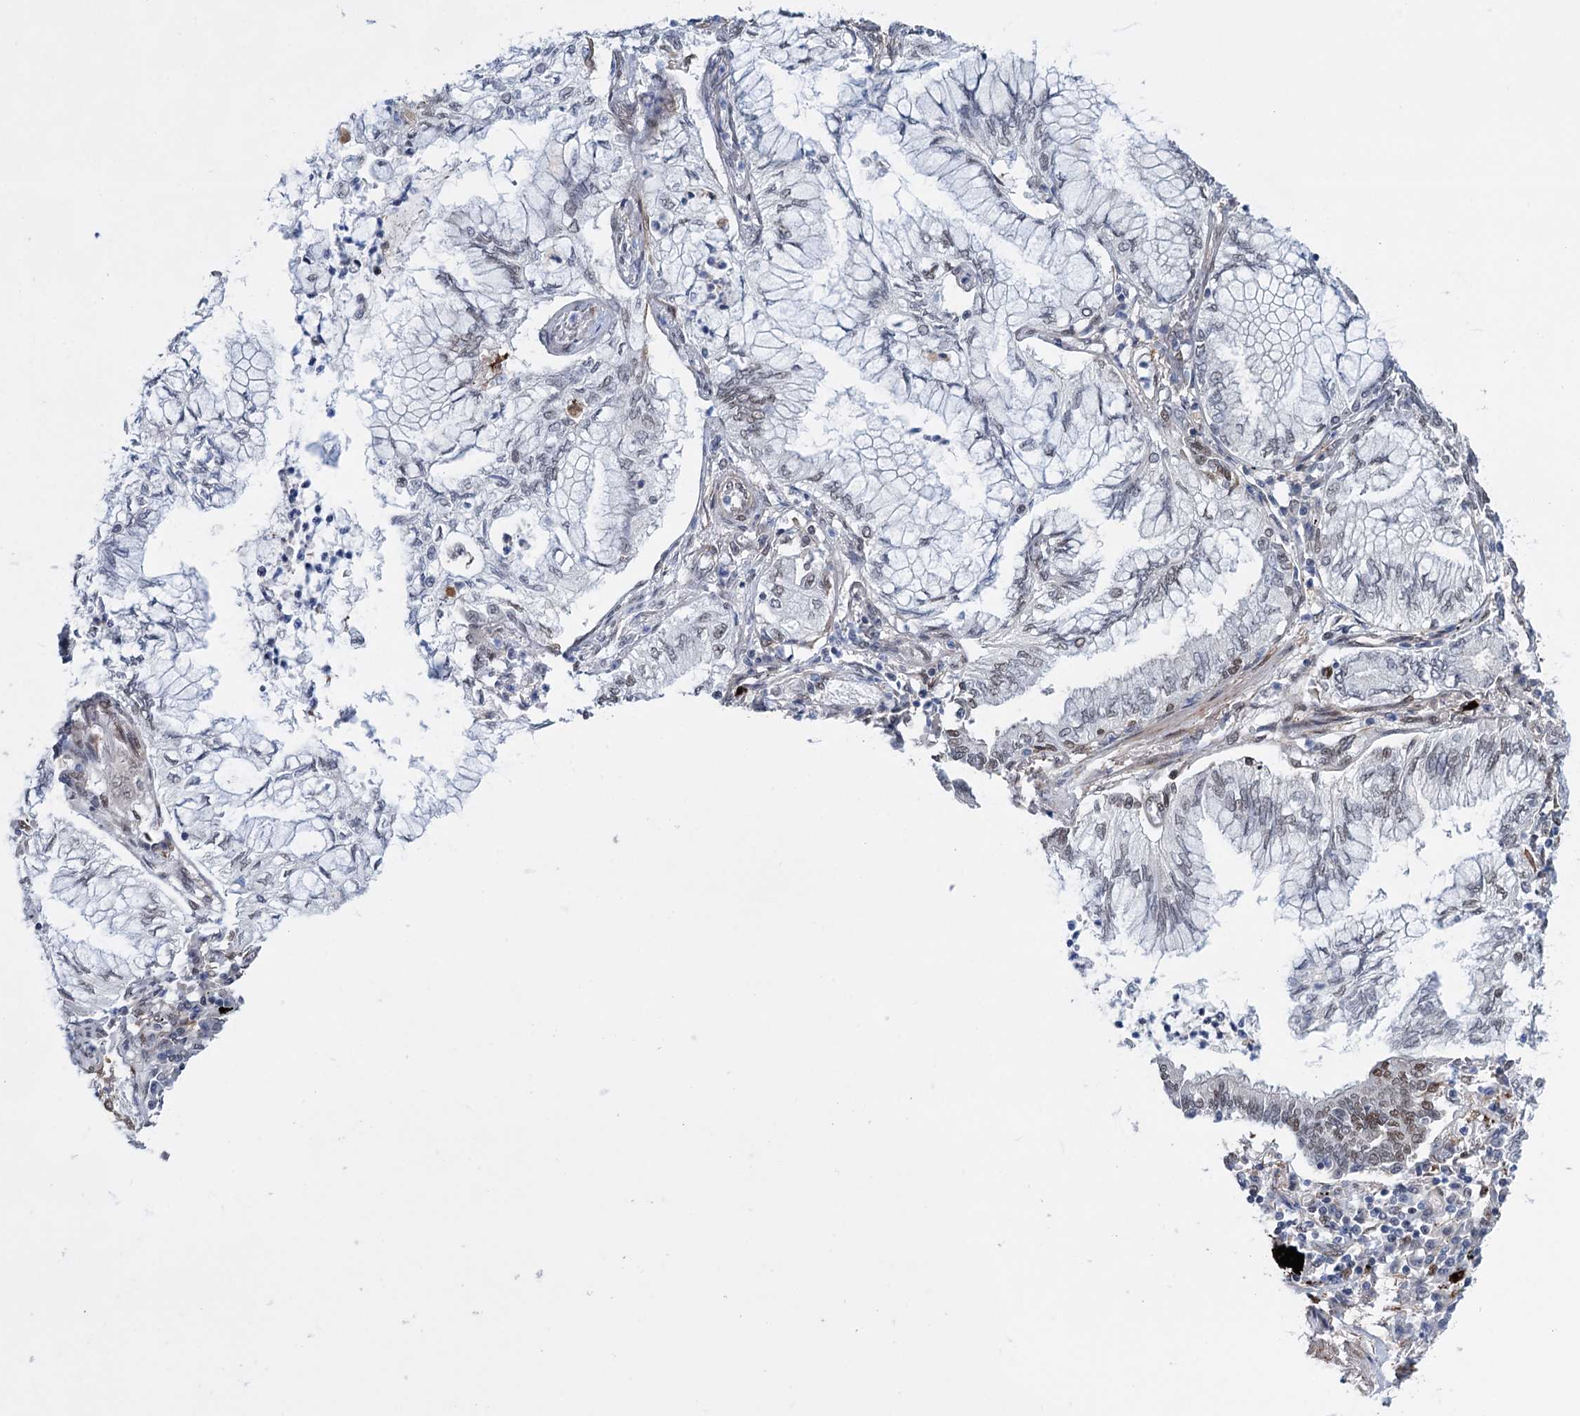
{"staining": {"intensity": "negative", "quantity": "none", "location": "none"}, "tissue": "lung cancer", "cell_type": "Tumor cells", "image_type": "cancer", "snomed": [{"axis": "morphology", "description": "Adenocarcinoma, NOS"}, {"axis": "topography", "description": "Lung"}], "caption": "Immunohistochemical staining of human lung adenocarcinoma shows no significant staining in tumor cells. Brightfield microscopy of immunohistochemistry (IHC) stained with DAB (brown) and hematoxylin (blue), captured at high magnification.", "gene": "FAM53A", "patient": {"sex": "female", "age": 70}}